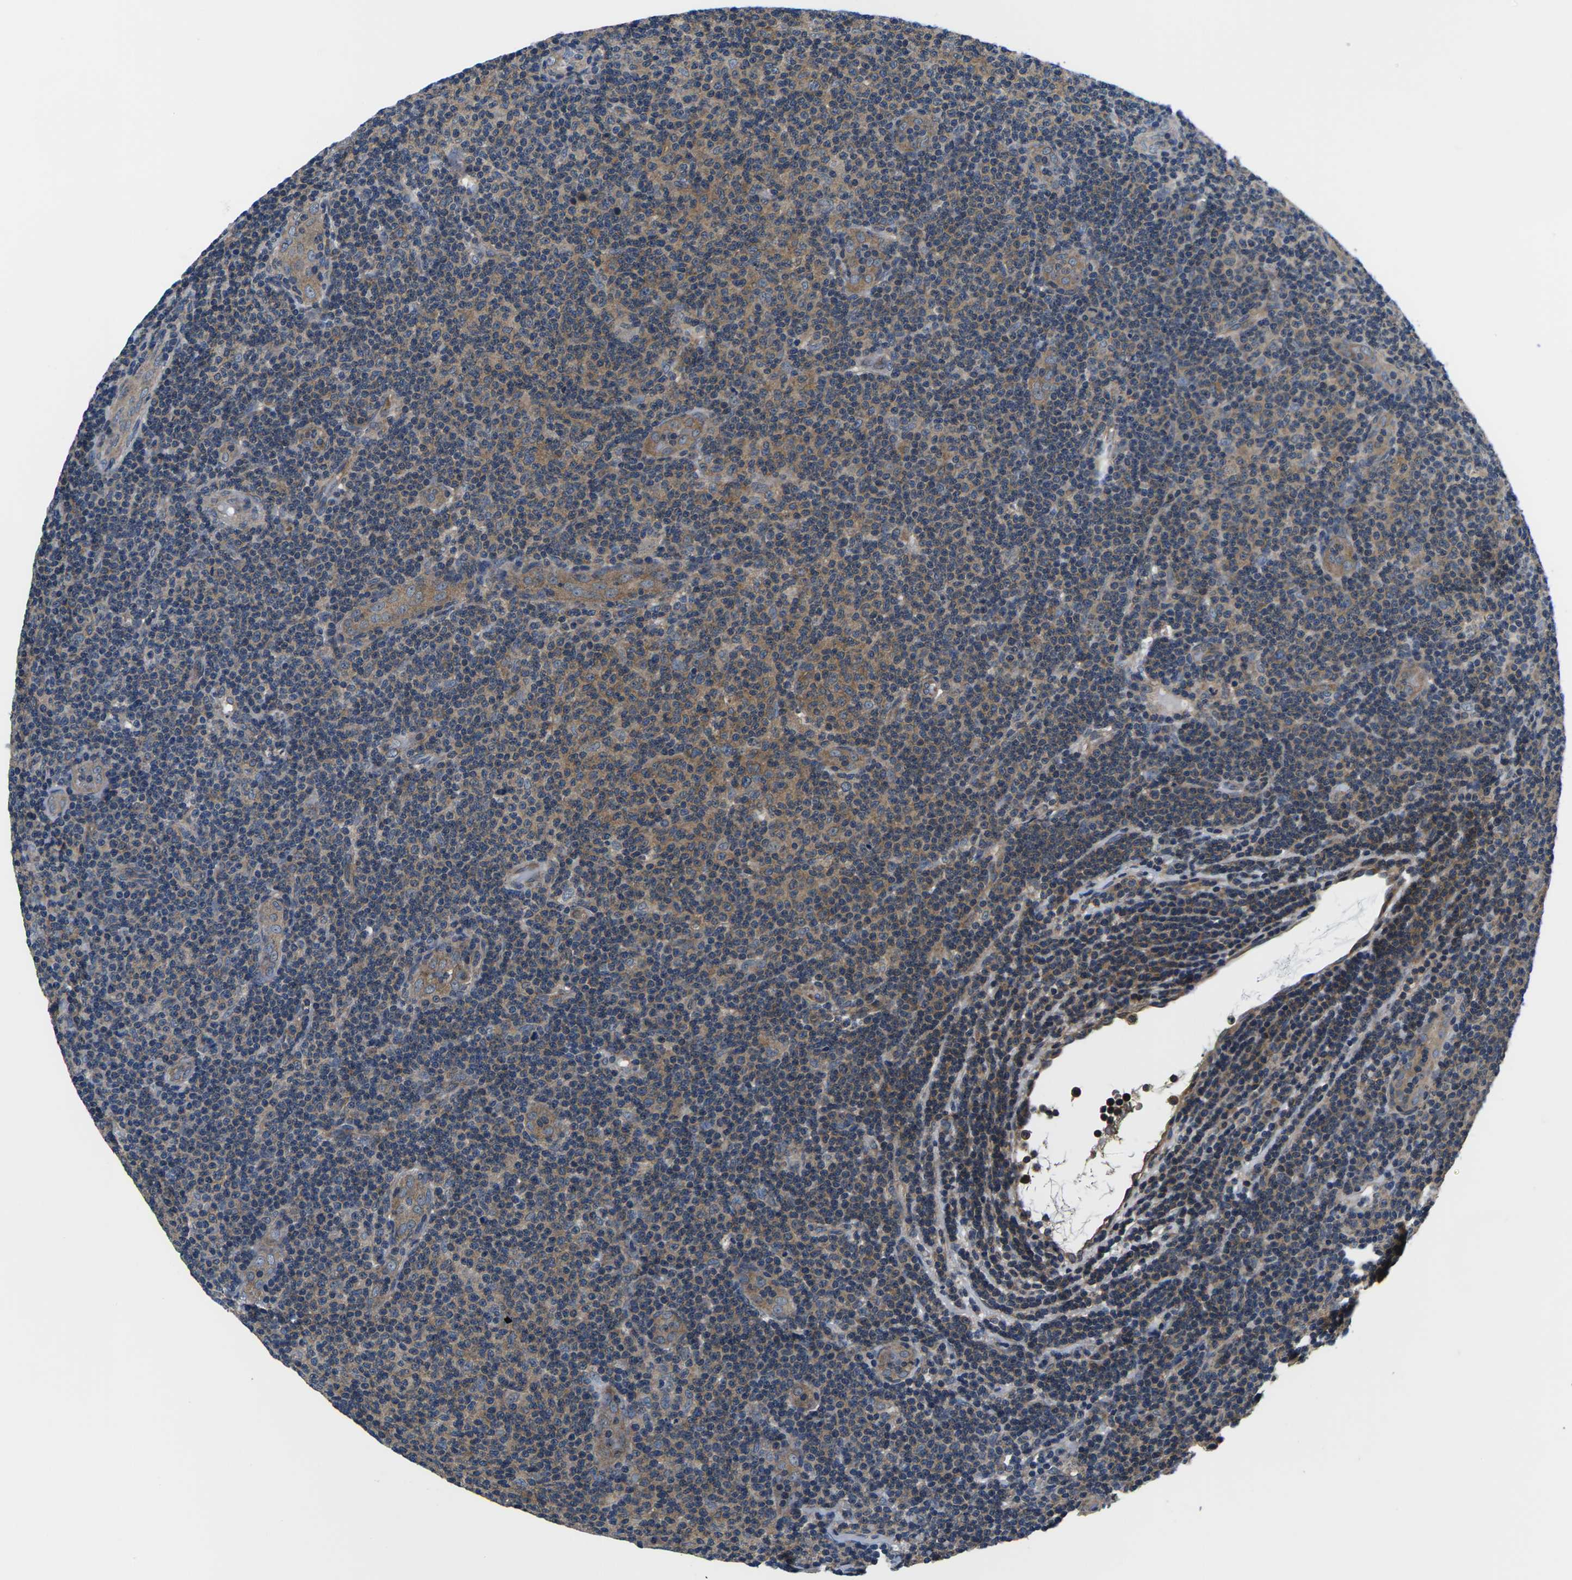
{"staining": {"intensity": "moderate", "quantity": ">75%", "location": "cytoplasmic/membranous"}, "tissue": "lymphoma", "cell_type": "Tumor cells", "image_type": "cancer", "snomed": [{"axis": "morphology", "description": "Malignant lymphoma, non-Hodgkin's type, Low grade"}, {"axis": "topography", "description": "Lymph node"}], "caption": "Immunohistochemistry (IHC) image of neoplastic tissue: lymphoma stained using immunohistochemistry displays medium levels of moderate protein expression localized specifically in the cytoplasmic/membranous of tumor cells, appearing as a cytoplasmic/membranous brown color.", "gene": "GSK3B", "patient": {"sex": "male", "age": 83}}